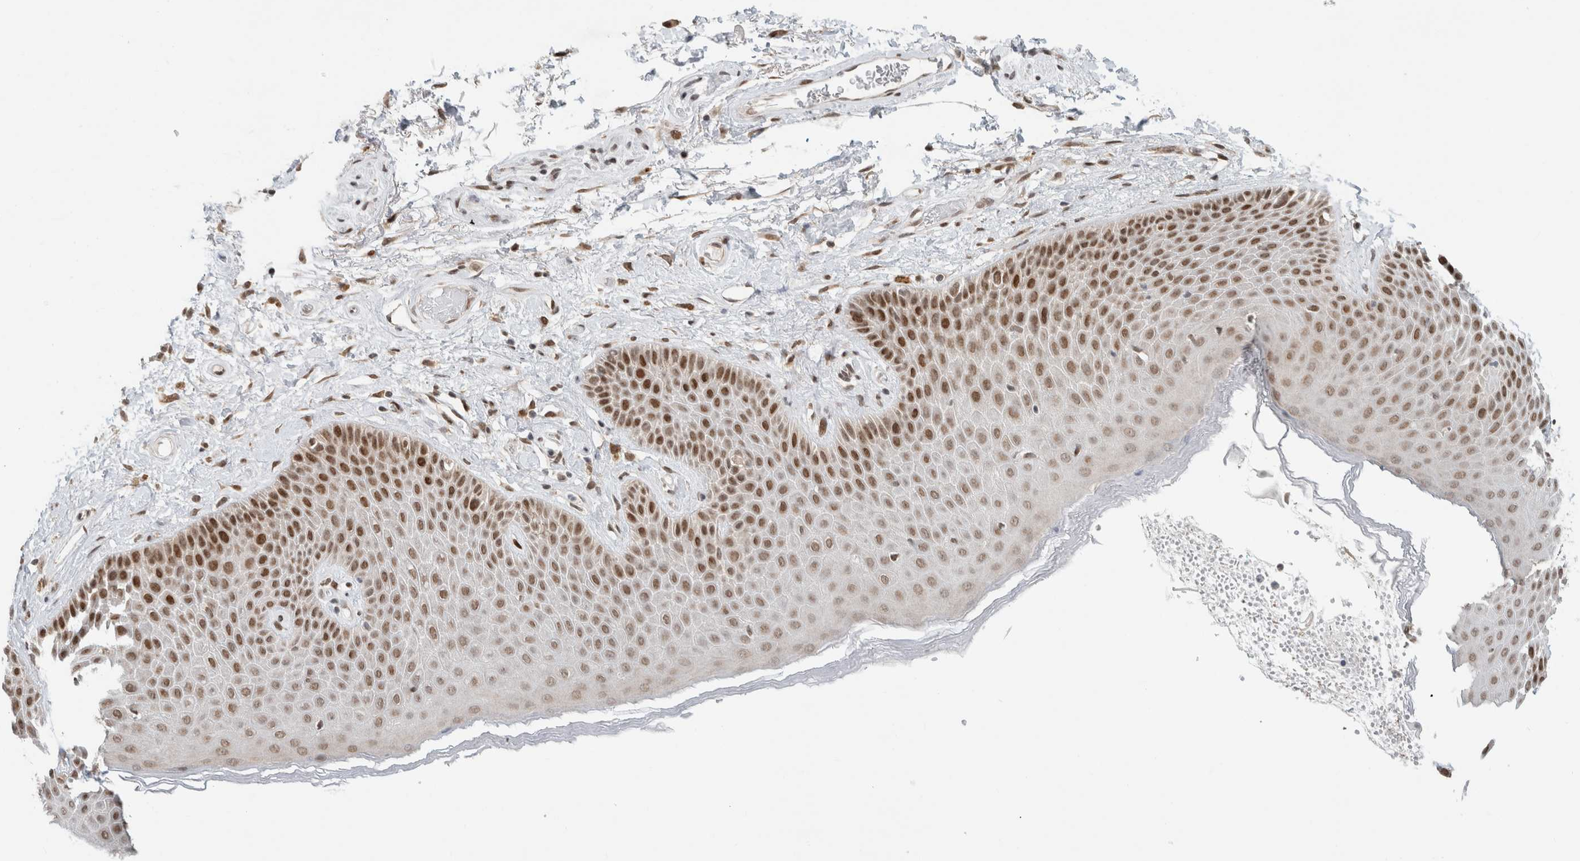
{"staining": {"intensity": "moderate", "quantity": ">75%", "location": "nuclear"}, "tissue": "skin", "cell_type": "Epidermal cells", "image_type": "normal", "snomed": [{"axis": "morphology", "description": "Normal tissue, NOS"}, {"axis": "topography", "description": "Anal"}], "caption": "Skin stained with DAB (3,3'-diaminobenzidine) immunohistochemistry exhibits medium levels of moderate nuclear positivity in about >75% of epidermal cells. (DAB IHC, brown staining for protein, blue staining for nuclei).", "gene": "HNRNPR", "patient": {"sex": "male", "age": 74}}